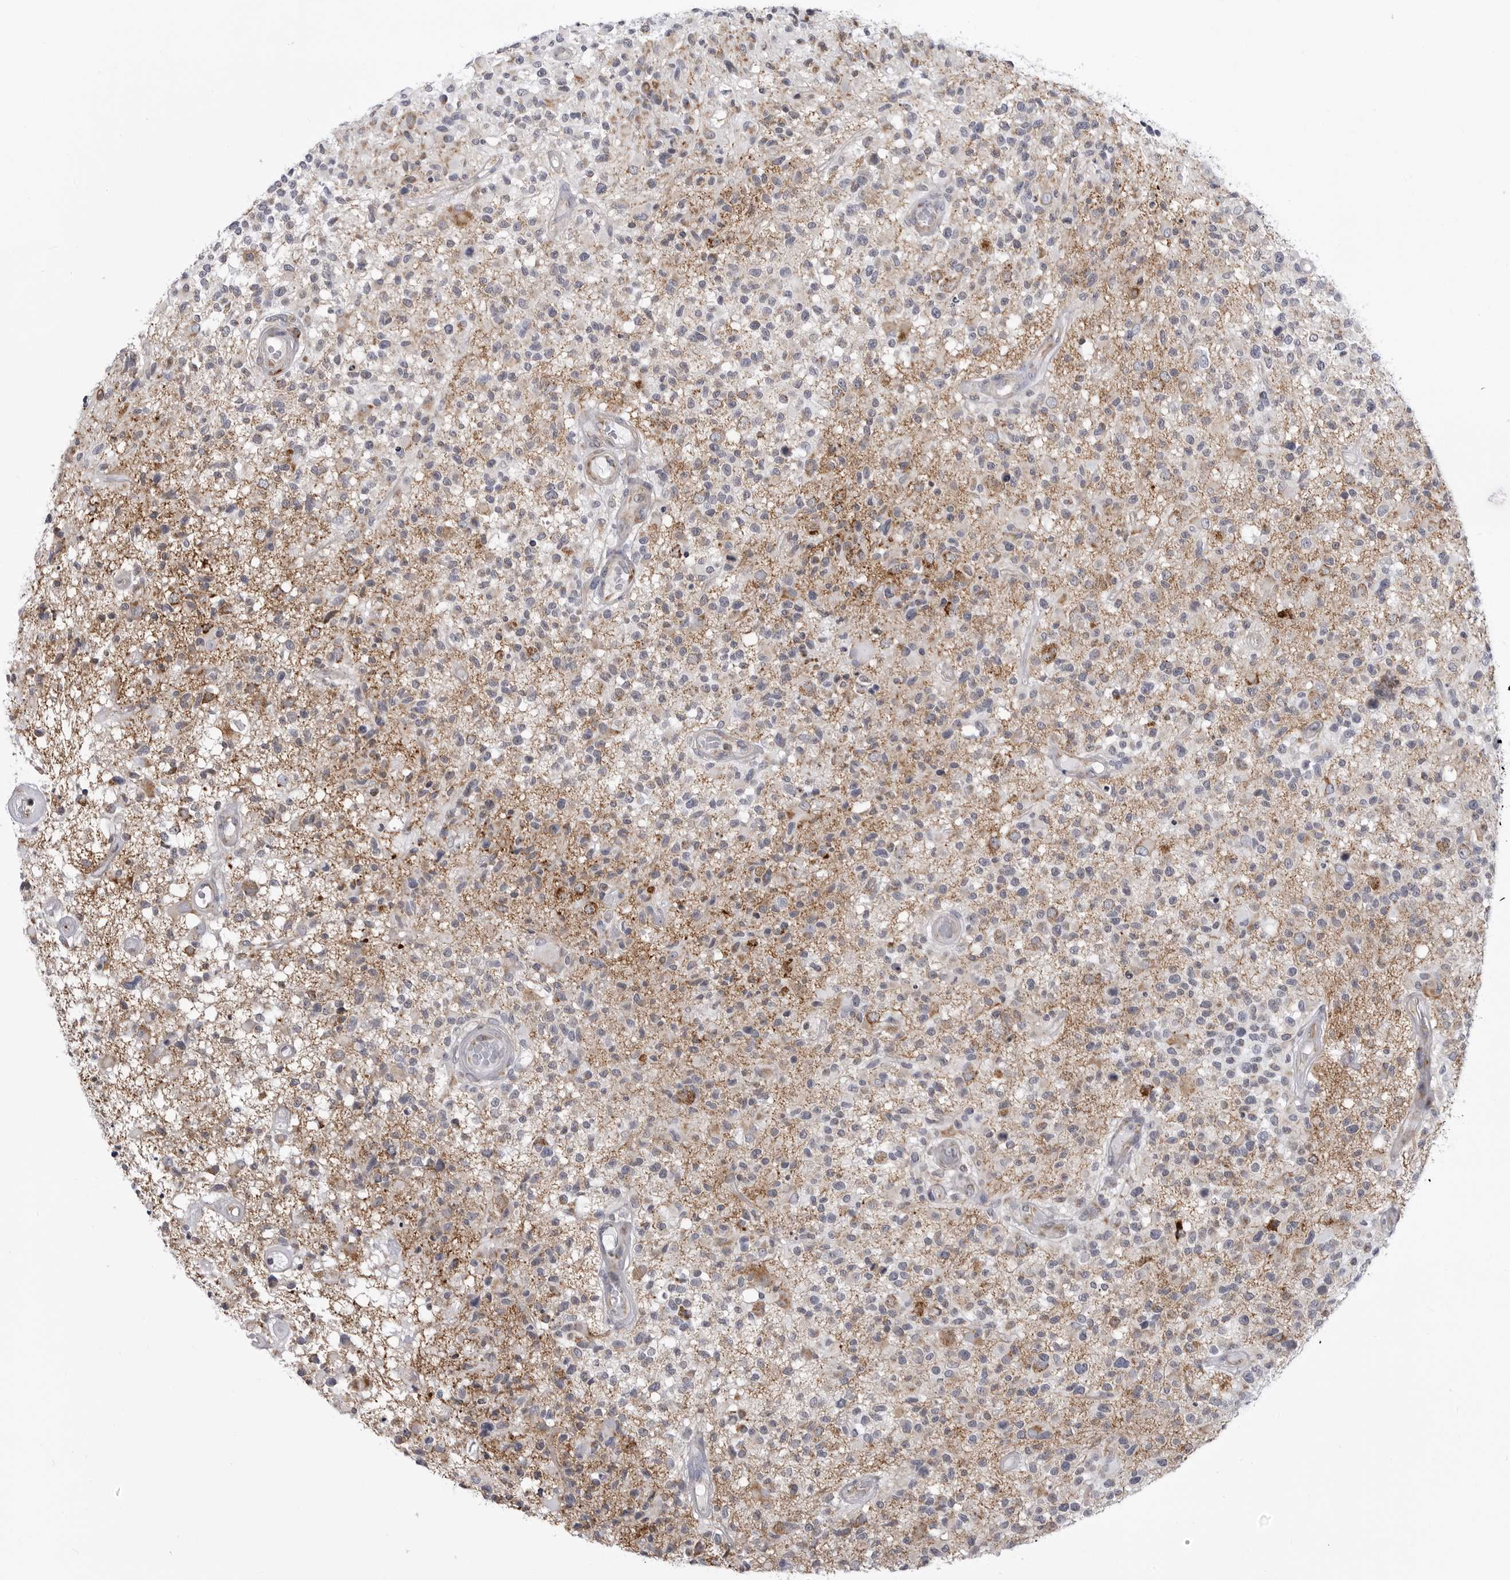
{"staining": {"intensity": "moderate", "quantity": "<25%", "location": "cytoplasmic/membranous"}, "tissue": "glioma", "cell_type": "Tumor cells", "image_type": "cancer", "snomed": [{"axis": "morphology", "description": "Glioma, malignant, High grade"}, {"axis": "morphology", "description": "Glioblastoma, NOS"}, {"axis": "topography", "description": "Brain"}], "caption": "This photomicrograph shows immunohistochemistry staining of human malignant glioma (high-grade), with low moderate cytoplasmic/membranous staining in about <25% of tumor cells.", "gene": "FH", "patient": {"sex": "male", "age": 60}}